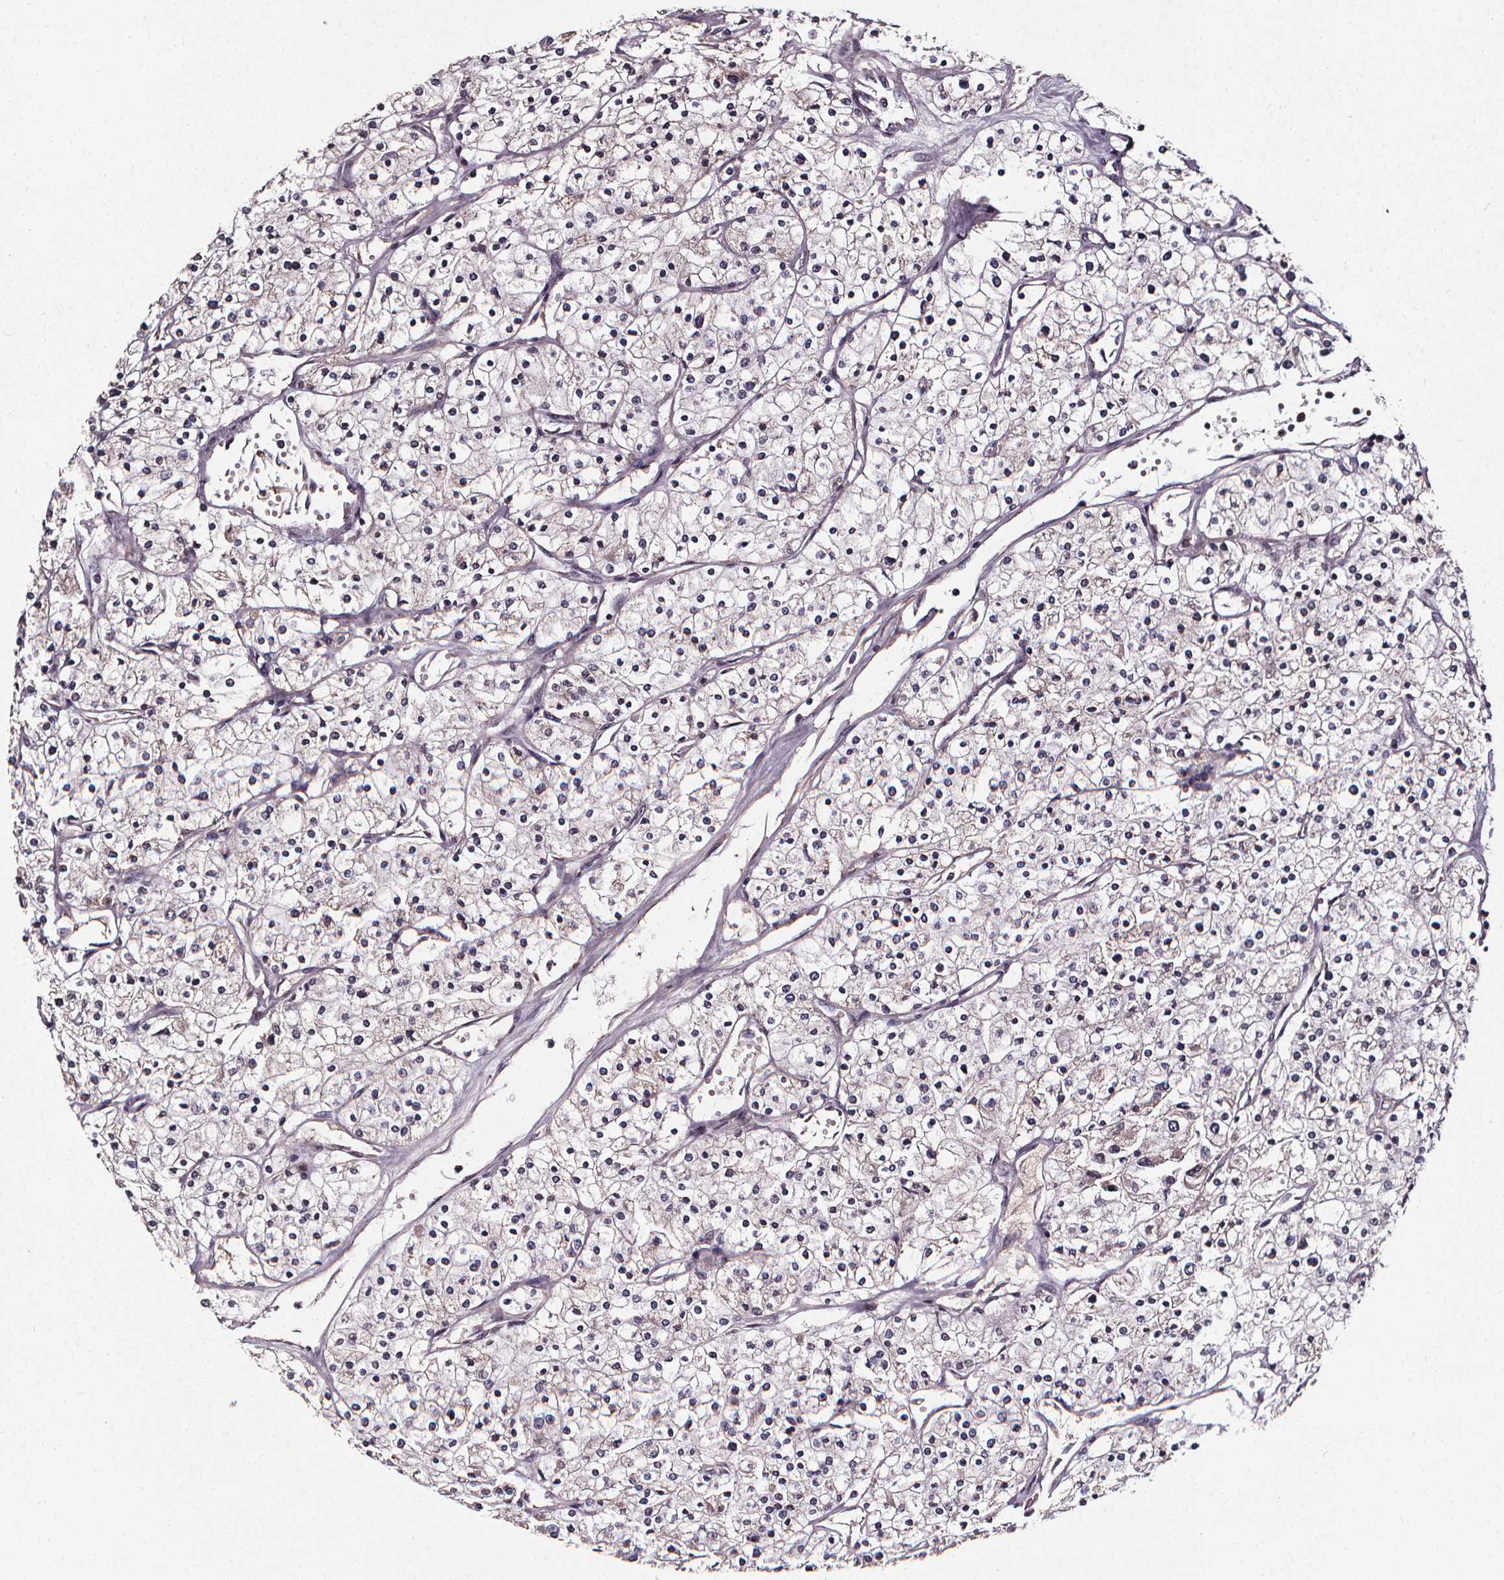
{"staining": {"intensity": "negative", "quantity": "none", "location": "none"}, "tissue": "renal cancer", "cell_type": "Tumor cells", "image_type": "cancer", "snomed": [{"axis": "morphology", "description": "Adenocarcinoma, NOS"}, {"axis": "topography", "description": "Kidney"}], "caption": "An immunohistochemistry (IHC) photomicrograph of adenocarcinoma (renal) is shown. There is no staining in tumor cells of adenocarcinoma (renal). Nuclei are stained in blue.", "gene": "SPAG8", "patient": {"sex": "male", "age": 80}}